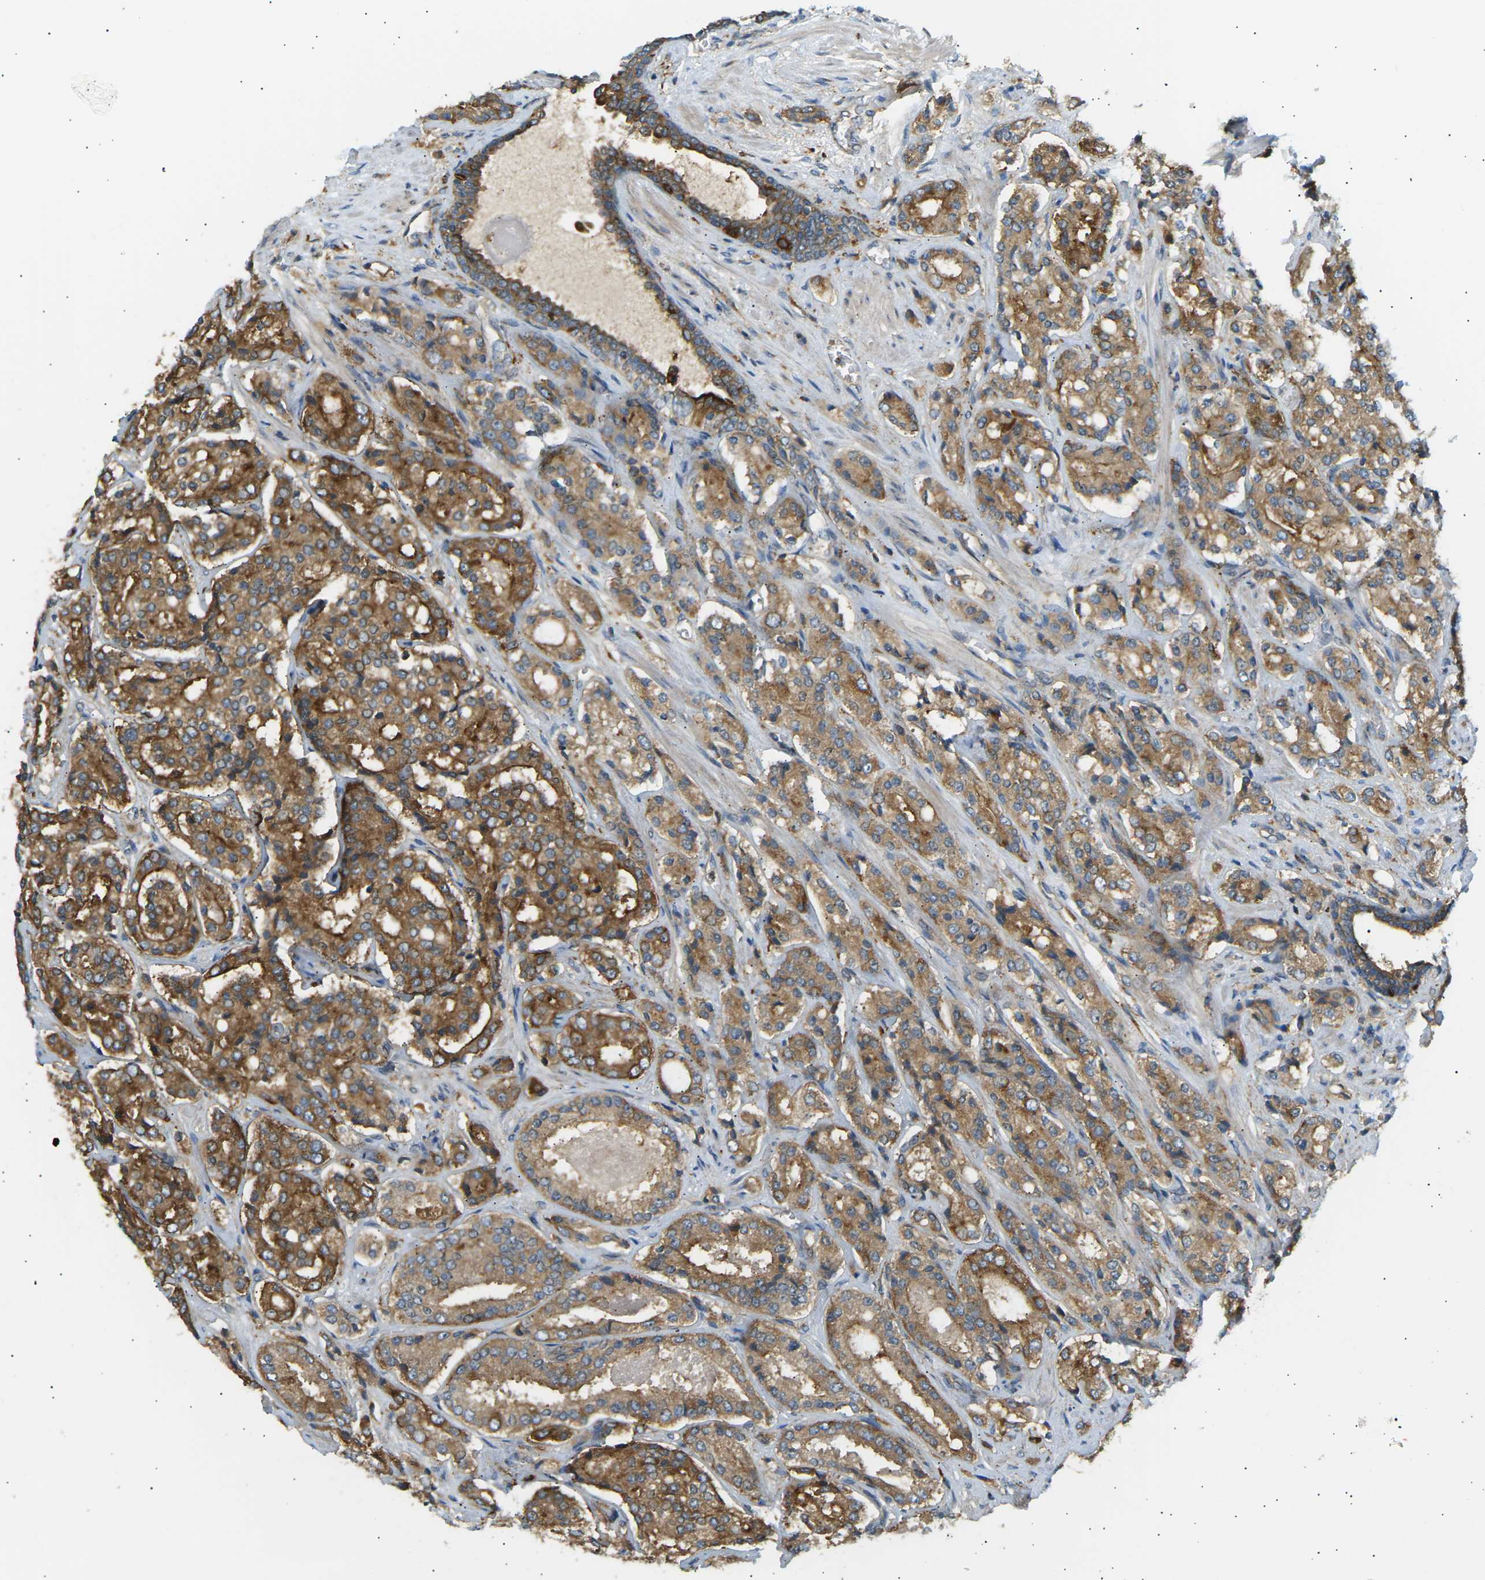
{"staining": {"intensity": "moderate", "quantity": ">75%", "location": "cytoplasmic/membranous"}, "tissue": "prostate cancer", "cell_type": "Tumor cells", "image_type": "cancer", "snomed": [{"axis": "morphology", "description": "Adenocarcinoma, High grade"}, {"axis": "topography", "description": "Prostate"}], "caption": "DAB (3,3'-diaminobenzidine) immunohistochemical staining of prostate adenocarcinoma (high-grade) exhibits moderate cytoplasmic/membranous protein expression in approximately >75% of tumor cells.", "gene": "CDK17", "patient": {"sex": "male", "age": 65}}